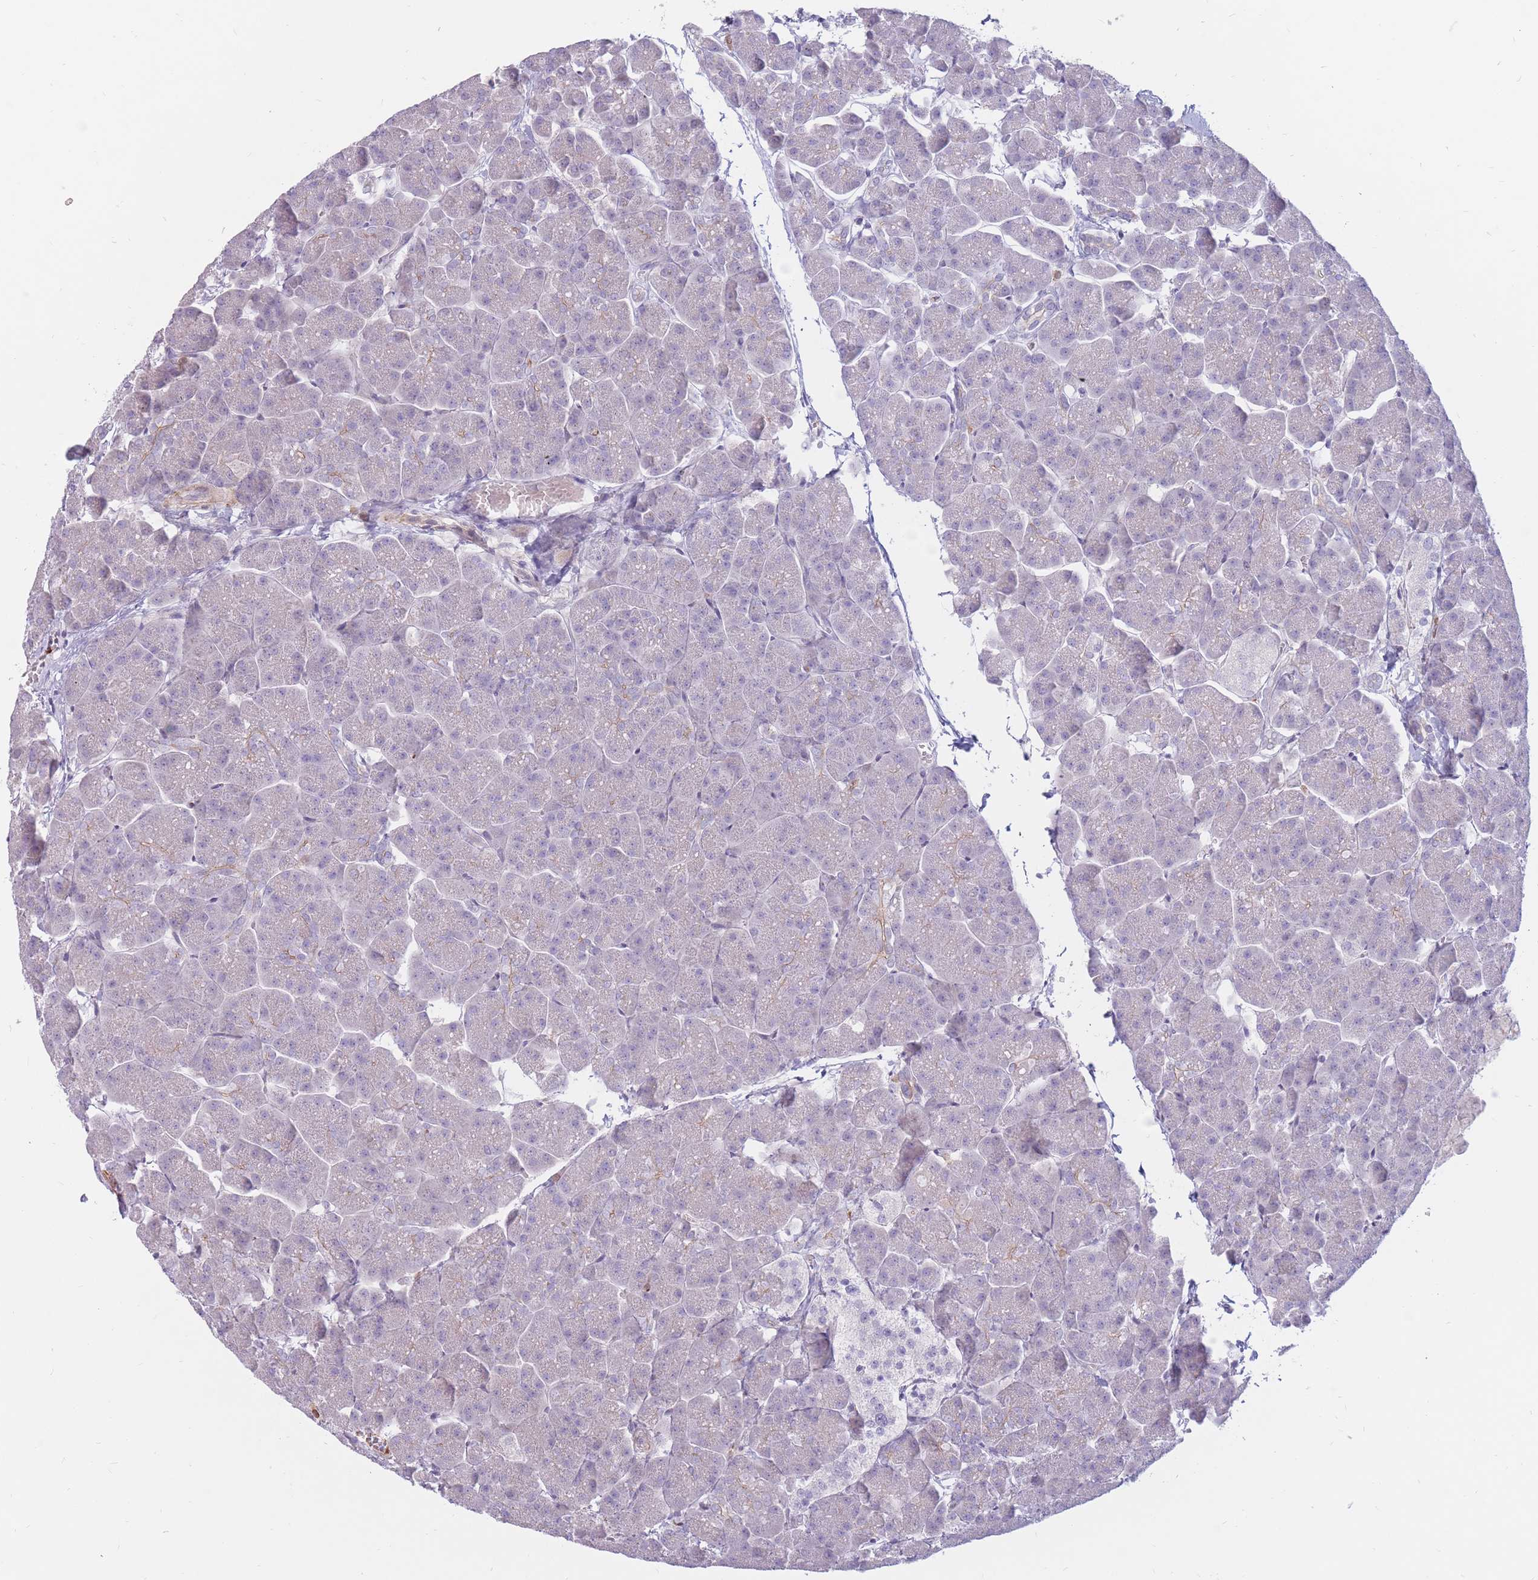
{"staining": {"intensity": "negative", "quantity": "none", "location": "none"}, "tissue": "pancreas", "cell_type": "Exocrine glandular cells", "image_type": "normal", "snomed": [{"axis": "morphology", "description": "Normal tissue, NOS"}, {"axis": "topography", "description": "Pancreas"}, {"axis": "topography", "description": "Peripheral nerve tissue"}], "caption": "IHC histopathology image of benign pancreas stained for a protein (brown), which demonstrates no staining in exocrine glandular cells.", "gene": "PTGDR", "patient": {"sex": "male", "age": 54}}